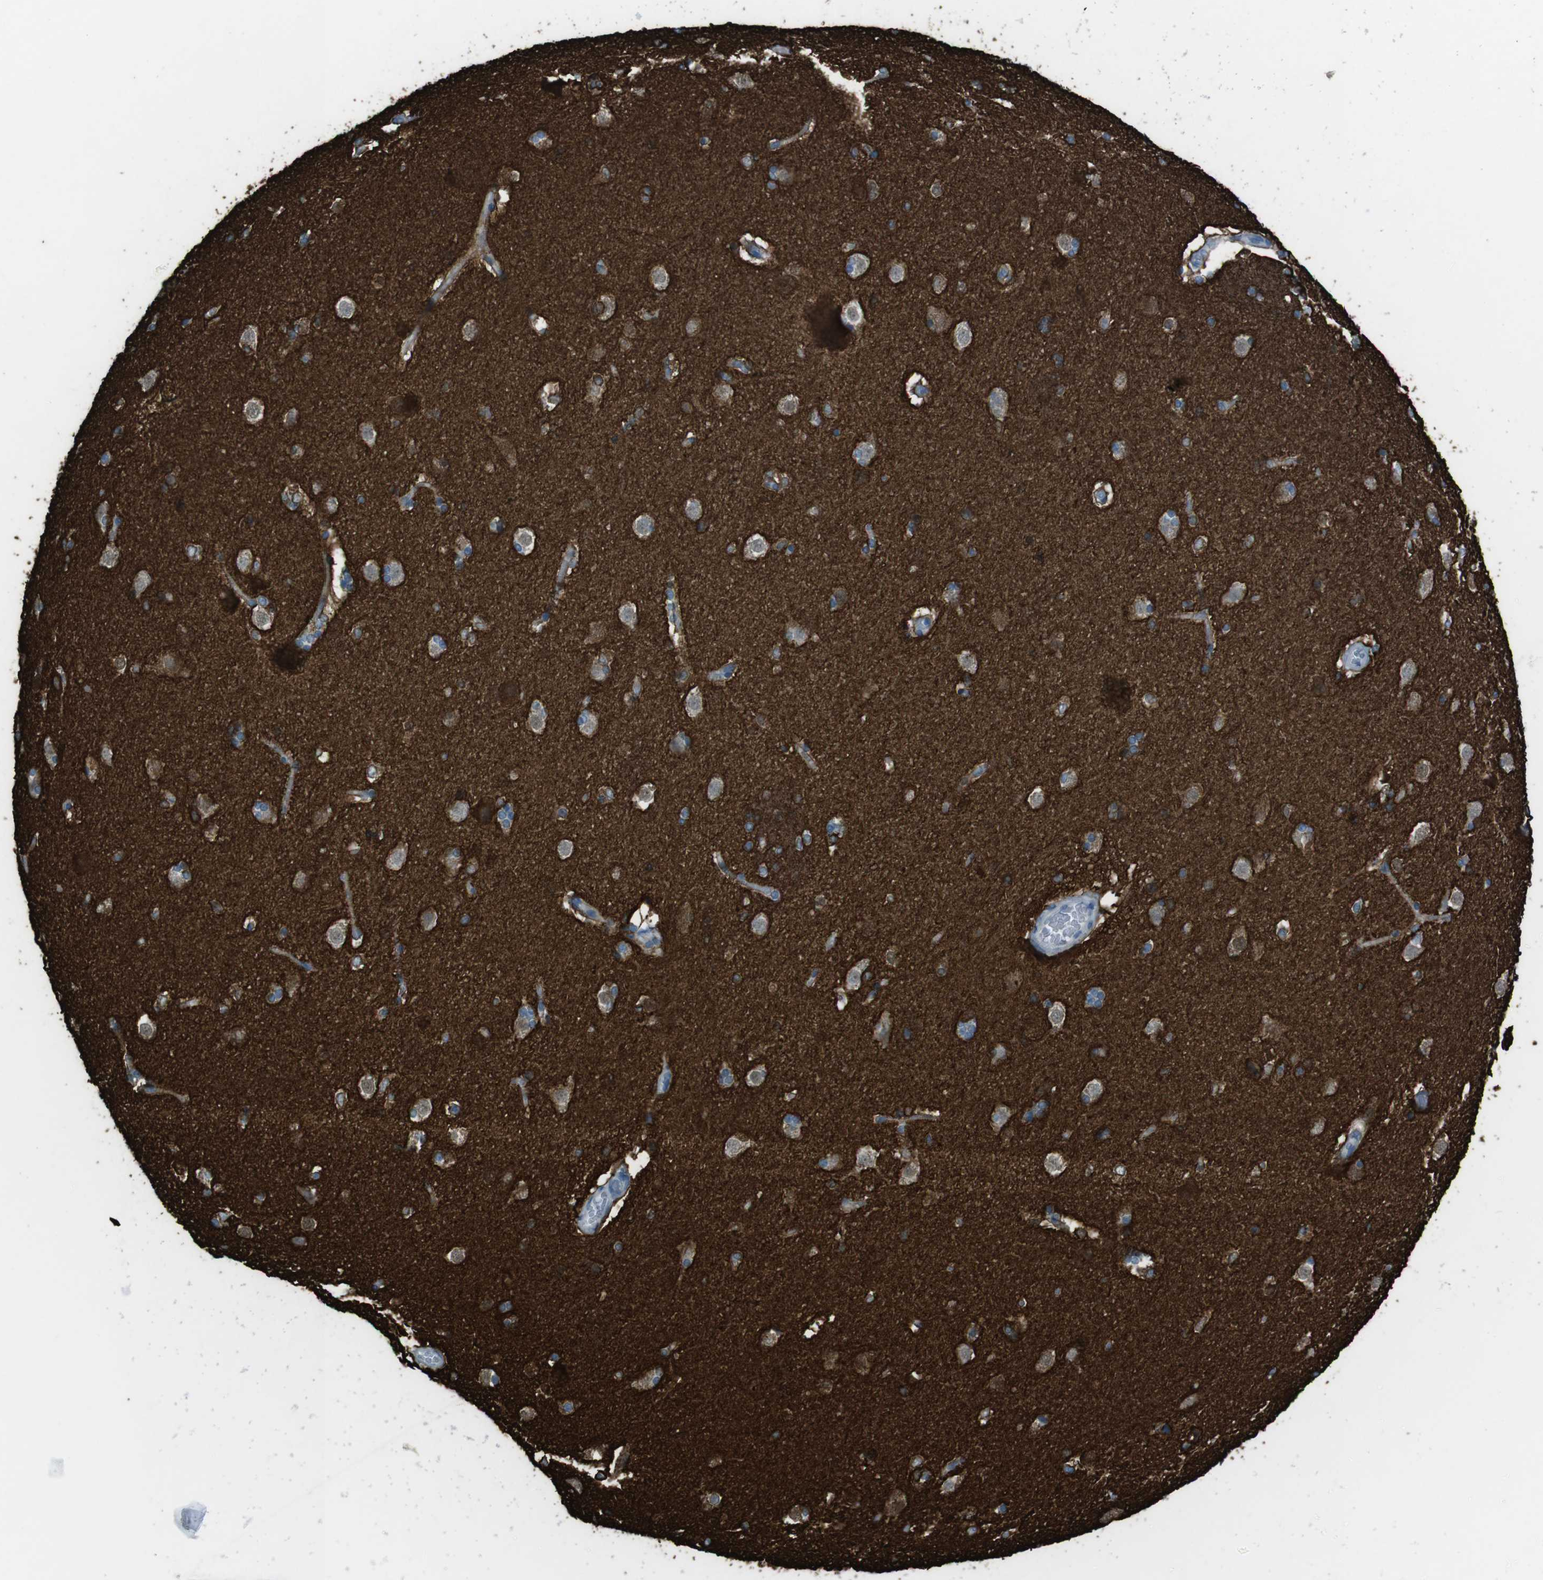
{"staining": {"intensity": "moderate", "quantity": "25%-75%", "location": "cytoplasmic/membranous"}, "tissue": "caudate", "cell_type": "Glial cells", "image_type": "normal", "snomed": [{"axis": "morphology", "description": "Normal tissue, NOS"}, {"axis": "topography", "description": "Lateral ventricle wall"}], "caption": "Protein analysis of unremarkable caudate displays moderate cytoplasmic/membranous staining in about 25%-75% of glial cells. Immunohistochemistry stains the protein of interest in brown and the nuclei are stained blue.", "gene": "TUBB2A", "patient": {"sex": "female", "age": 19}}